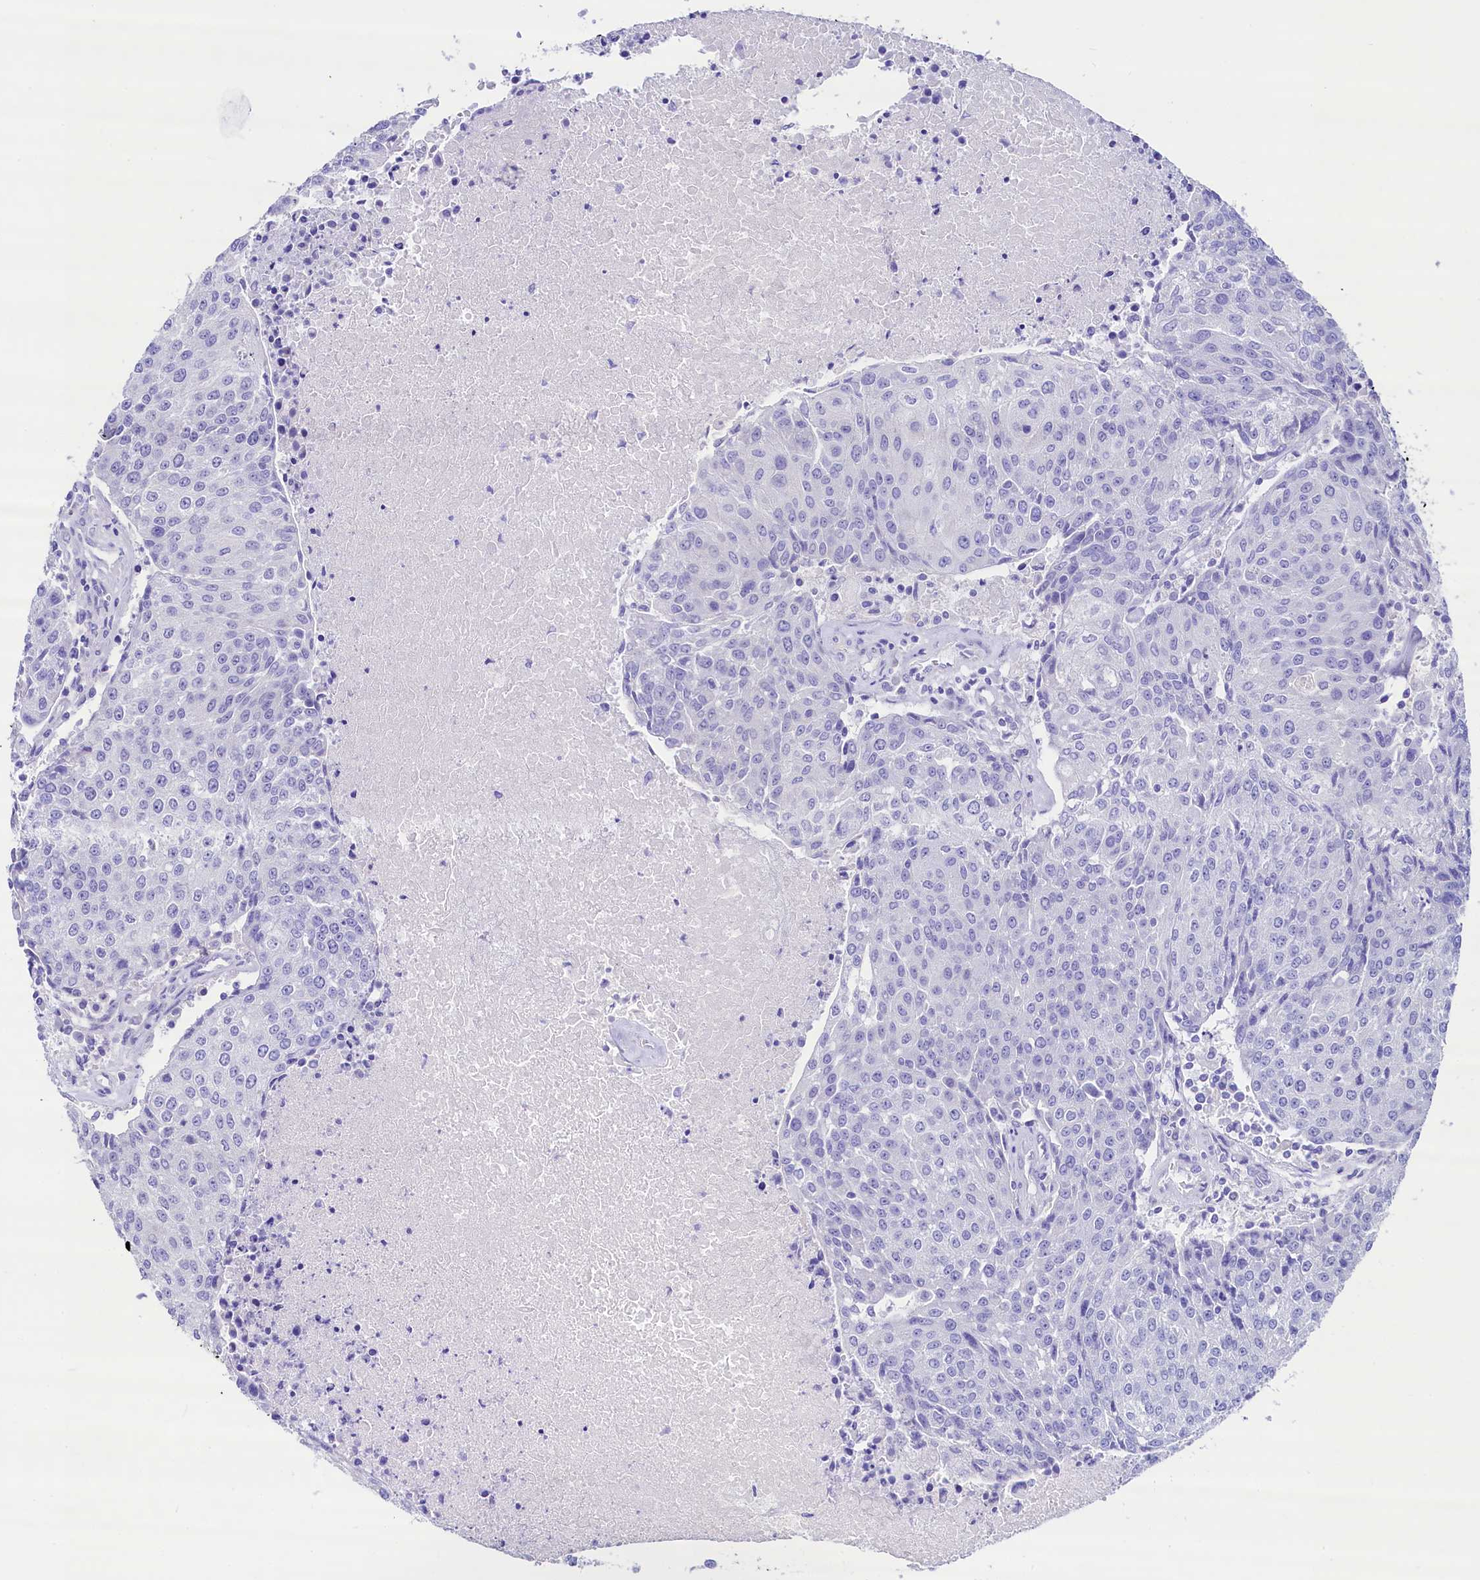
{"staining": {"intensity": "negative", "quantity": "none", "location": "none"}, "tissue": "urothelial cancer", "cell_type": "Tumor cells", "image_type": "cancer", "snomed": [{"axis": "morphology", "description": "Urothelial carcinoma, High grade"}, {"axis": "topography", "description": "Urinary bladder"}], "caption": "Immunohistochemical staining of human urothelial cancer reveals no significant staining in tumor cells.", "gene": "RBP3", "patient": {"sex": "female", "age": 85}}